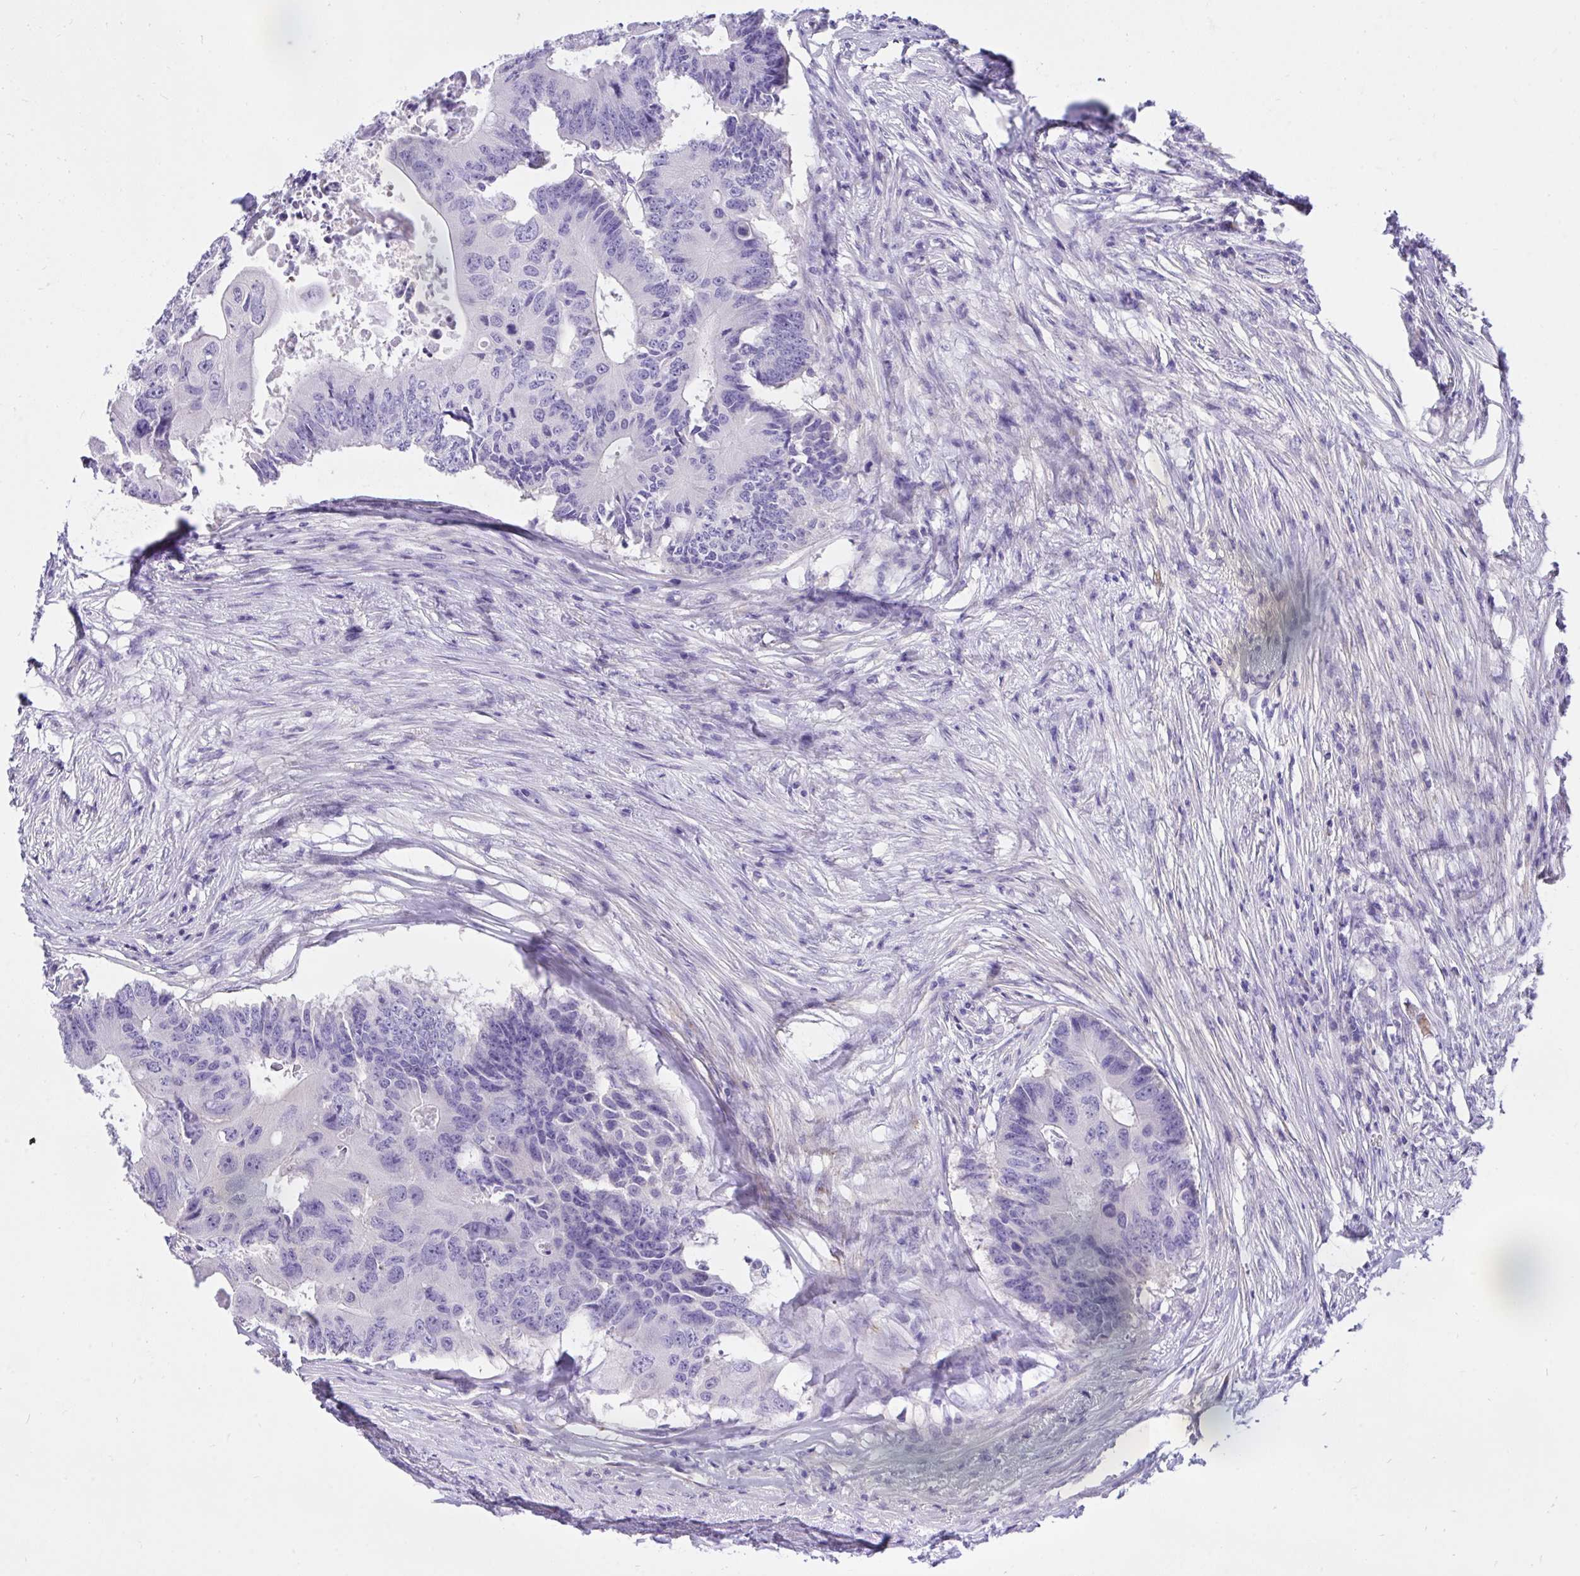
{"staining": {"intensity": "negative", "quantity": "none", "location": "none"}, "tissue": "colorectal cancer", "cell_type": "Tumor cells", "image_type": "cancer", "snomed": [{"axis": "morphology", "description": "Adenocarcinoma, NOS"}, {"axis": "topography", "description": "Colon"}], "caption": "There is no significant positivity in tumor cells of colorectal cancer (adenocarcinoma). The staining was performed using DAB (3,3'-diaminobenzidine) to visualize the protein expression in brown, while the nuclei were stained in blue with hematoxylin (Magnification: 20x).", "gene": "TLN2", "patient": {"sex": "male", "age": 71}}